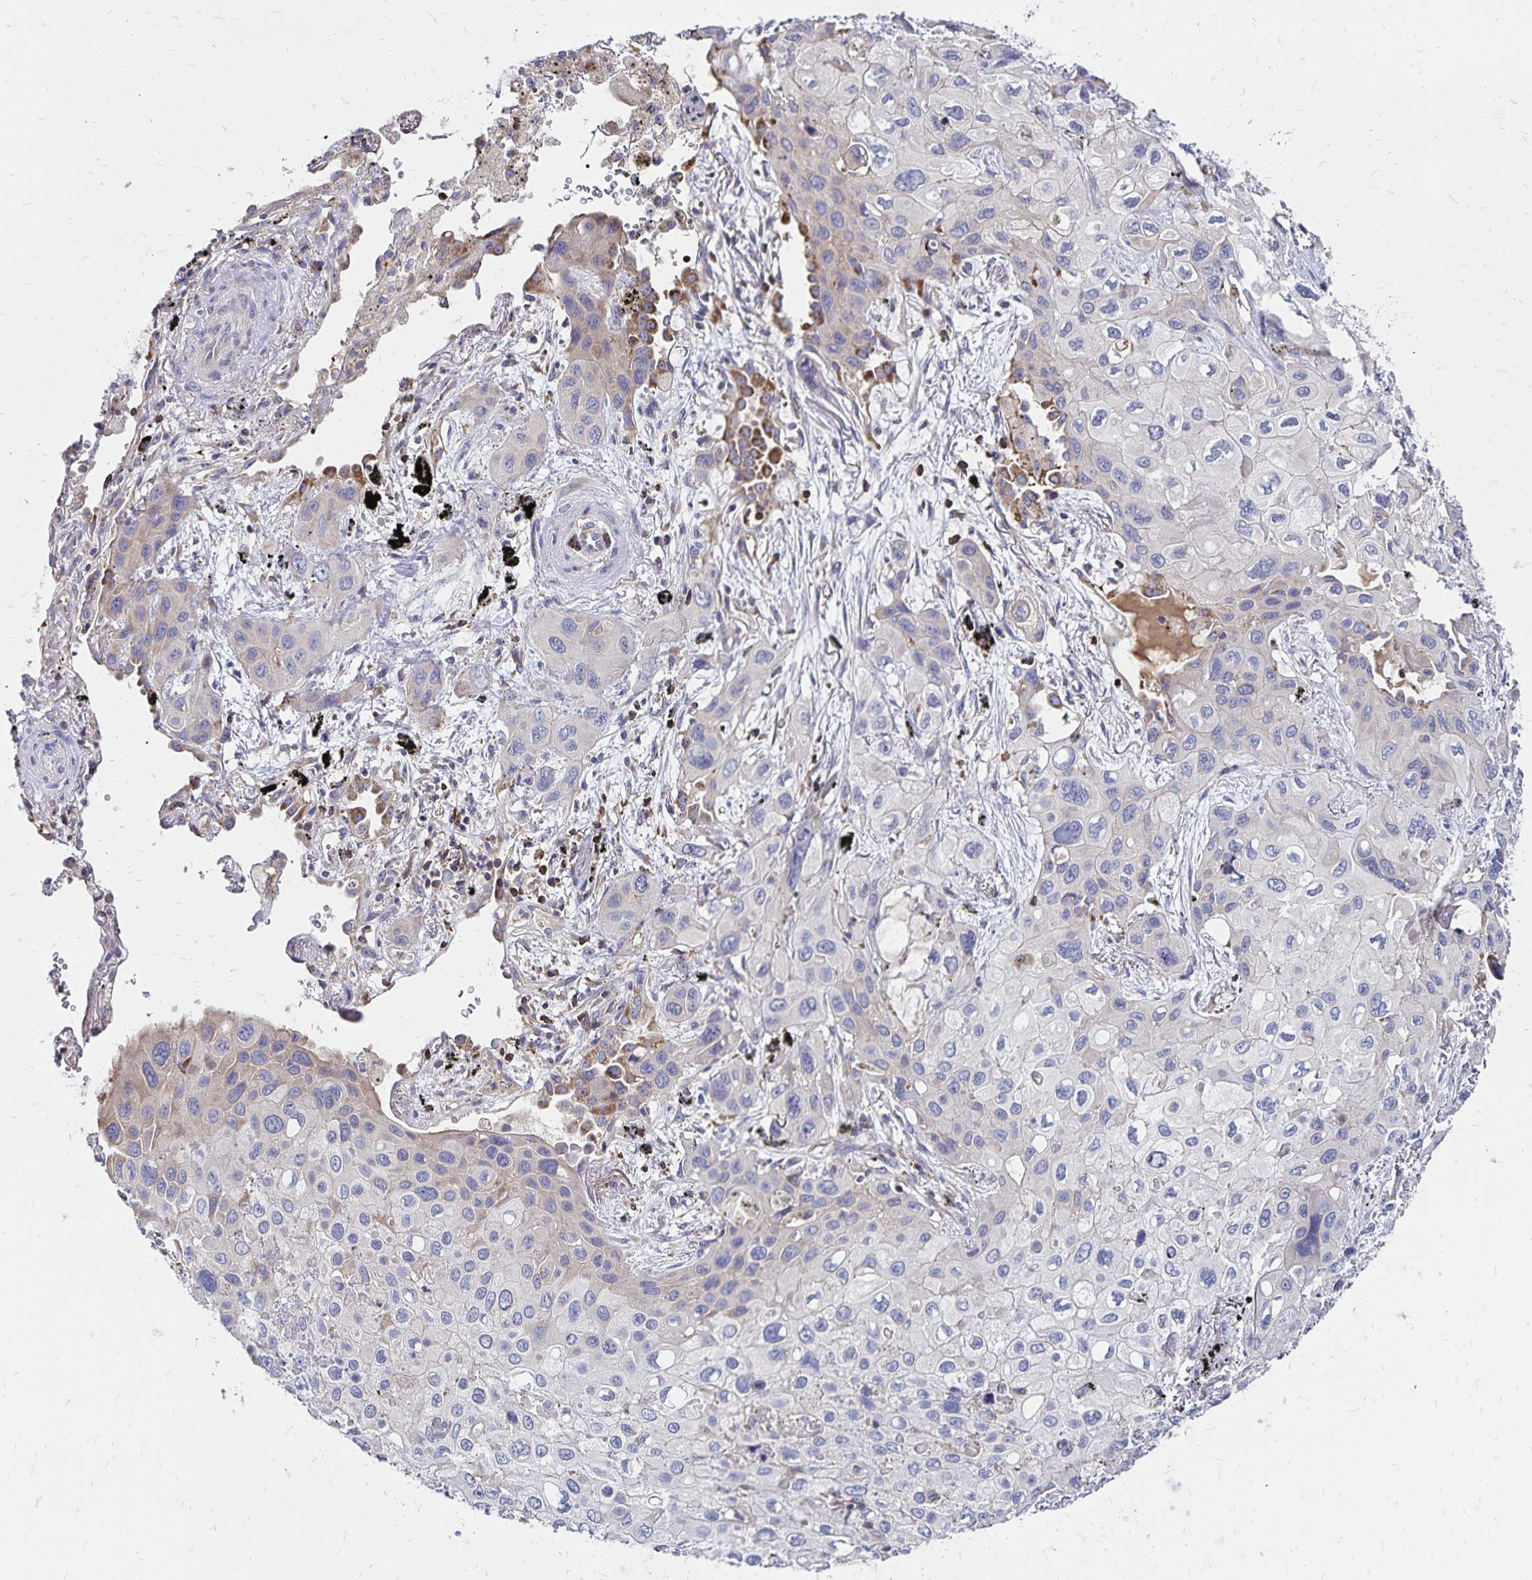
{"staining": {"intensity": "weak", "quantity": "<25%", "location": "cytoplasmic/membranous"}, "tissue": "lung cancer", "cell_type": "Tumor cells", "image_type": "cancer", "snomed": [{"axis": "morphology", "description": "Squamous cell carcinoma, NOS"}, {"axis": "morphology", "description": "Squamous cell carcinoma, metastatic, NOS"}, {"axis": "topography", "description": "Lung"}], "caption": "This is an immunohistochemistry histopathology image of human lung metastatic squamous cell carcinoma. There is no positivity in tumor cells.", "gene": "NAGPA", "patient": {"sex": "male", "age": 59}}